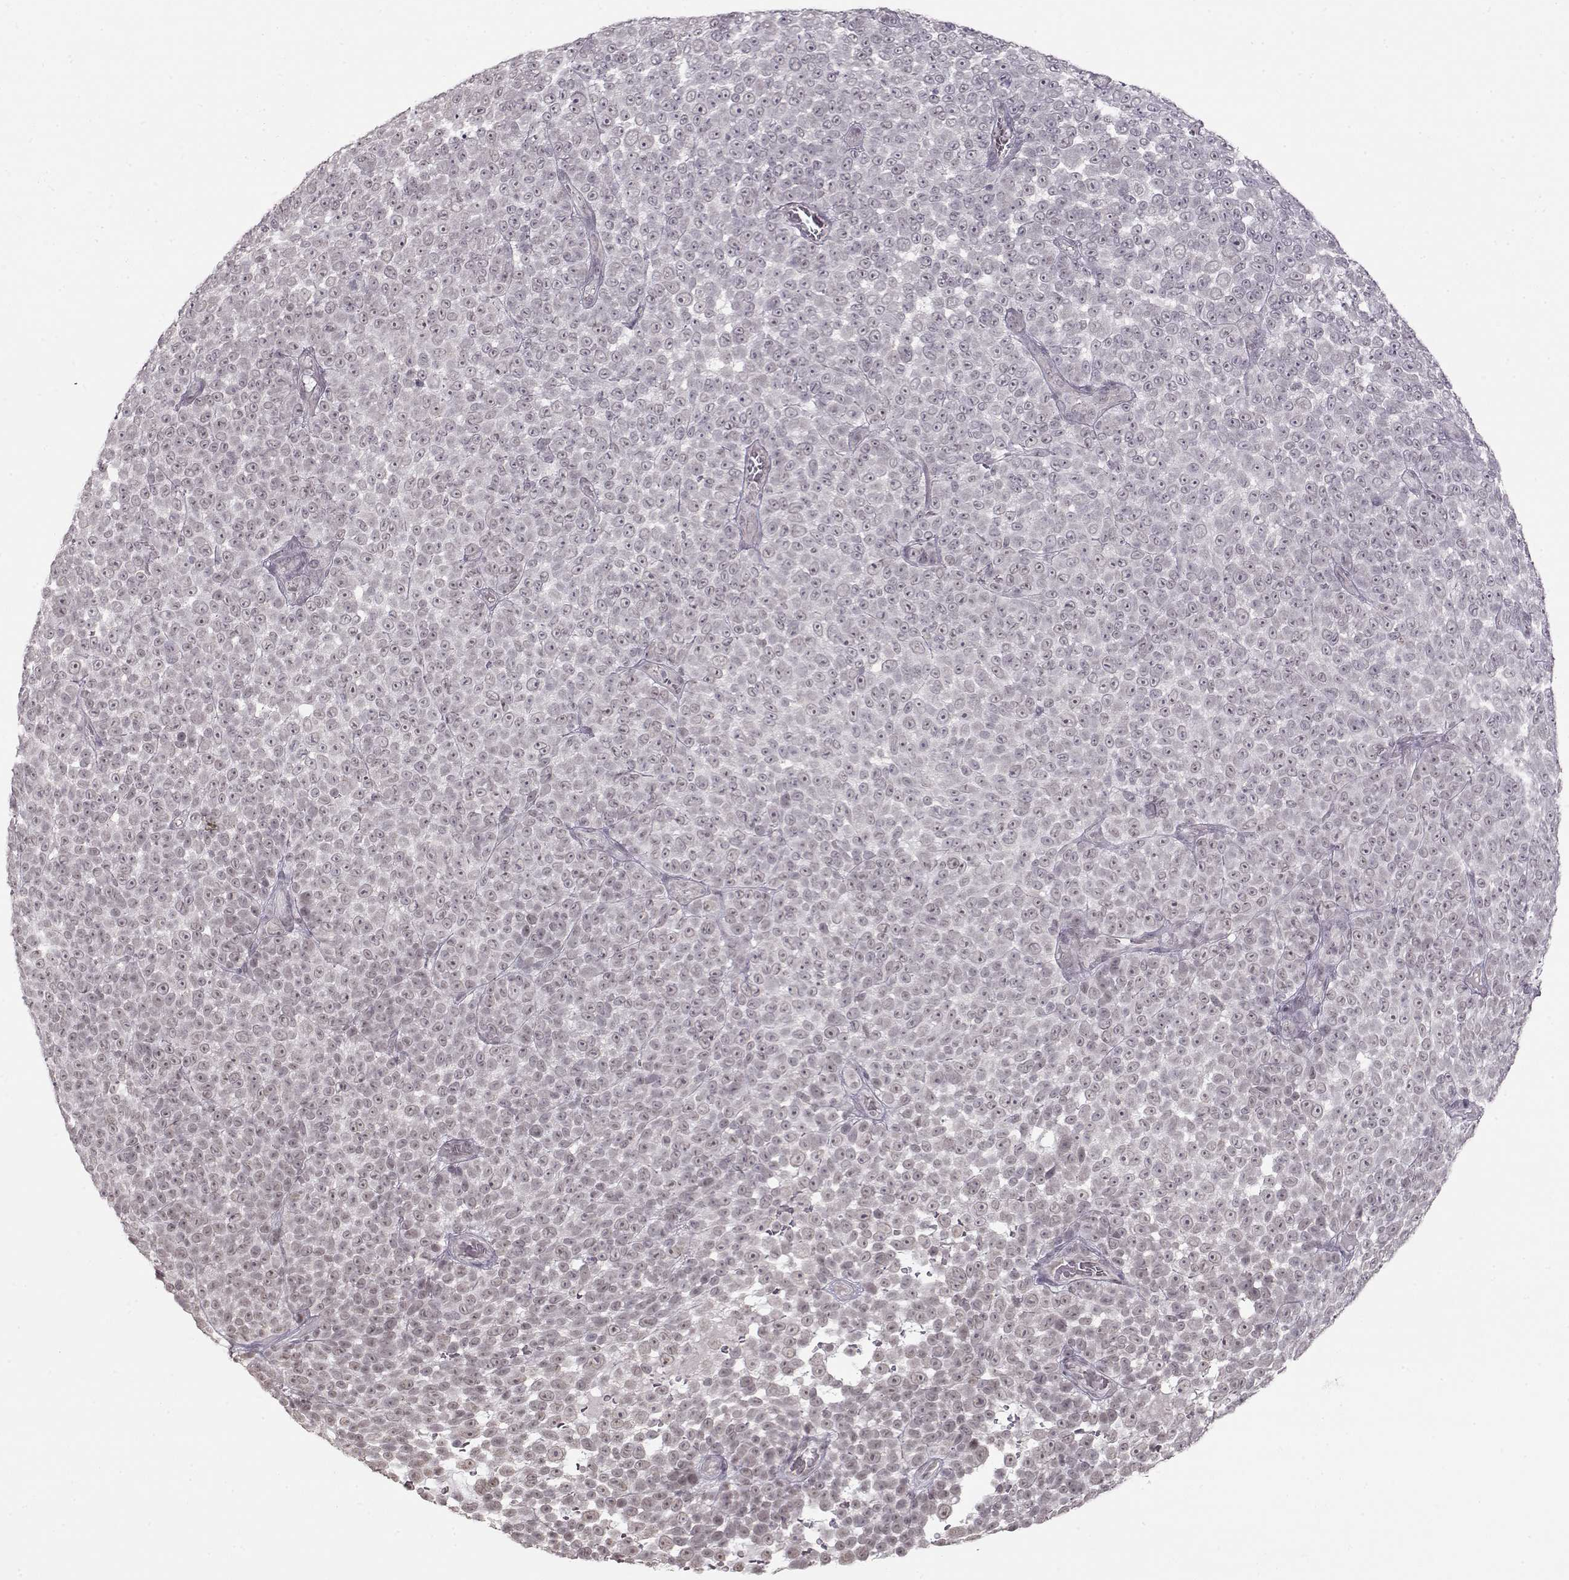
{"staining": {"intensity": "weak", "quantity": "<25%", "location": "nuclear"}, "tissue": "melanoma", "cell_type": "Tumor cells", "image_type": "cancer", "snomed": [{"axis": "morphology", "description": "Malignant melanoma, NOS"}, {"axis": "topography", "description": "Skin"}], "caption": "Image shows no significant protein staining in tumor cells of melanoma.", "gene": "PCP4", "patient": {"sex": "female", "age": 95}}